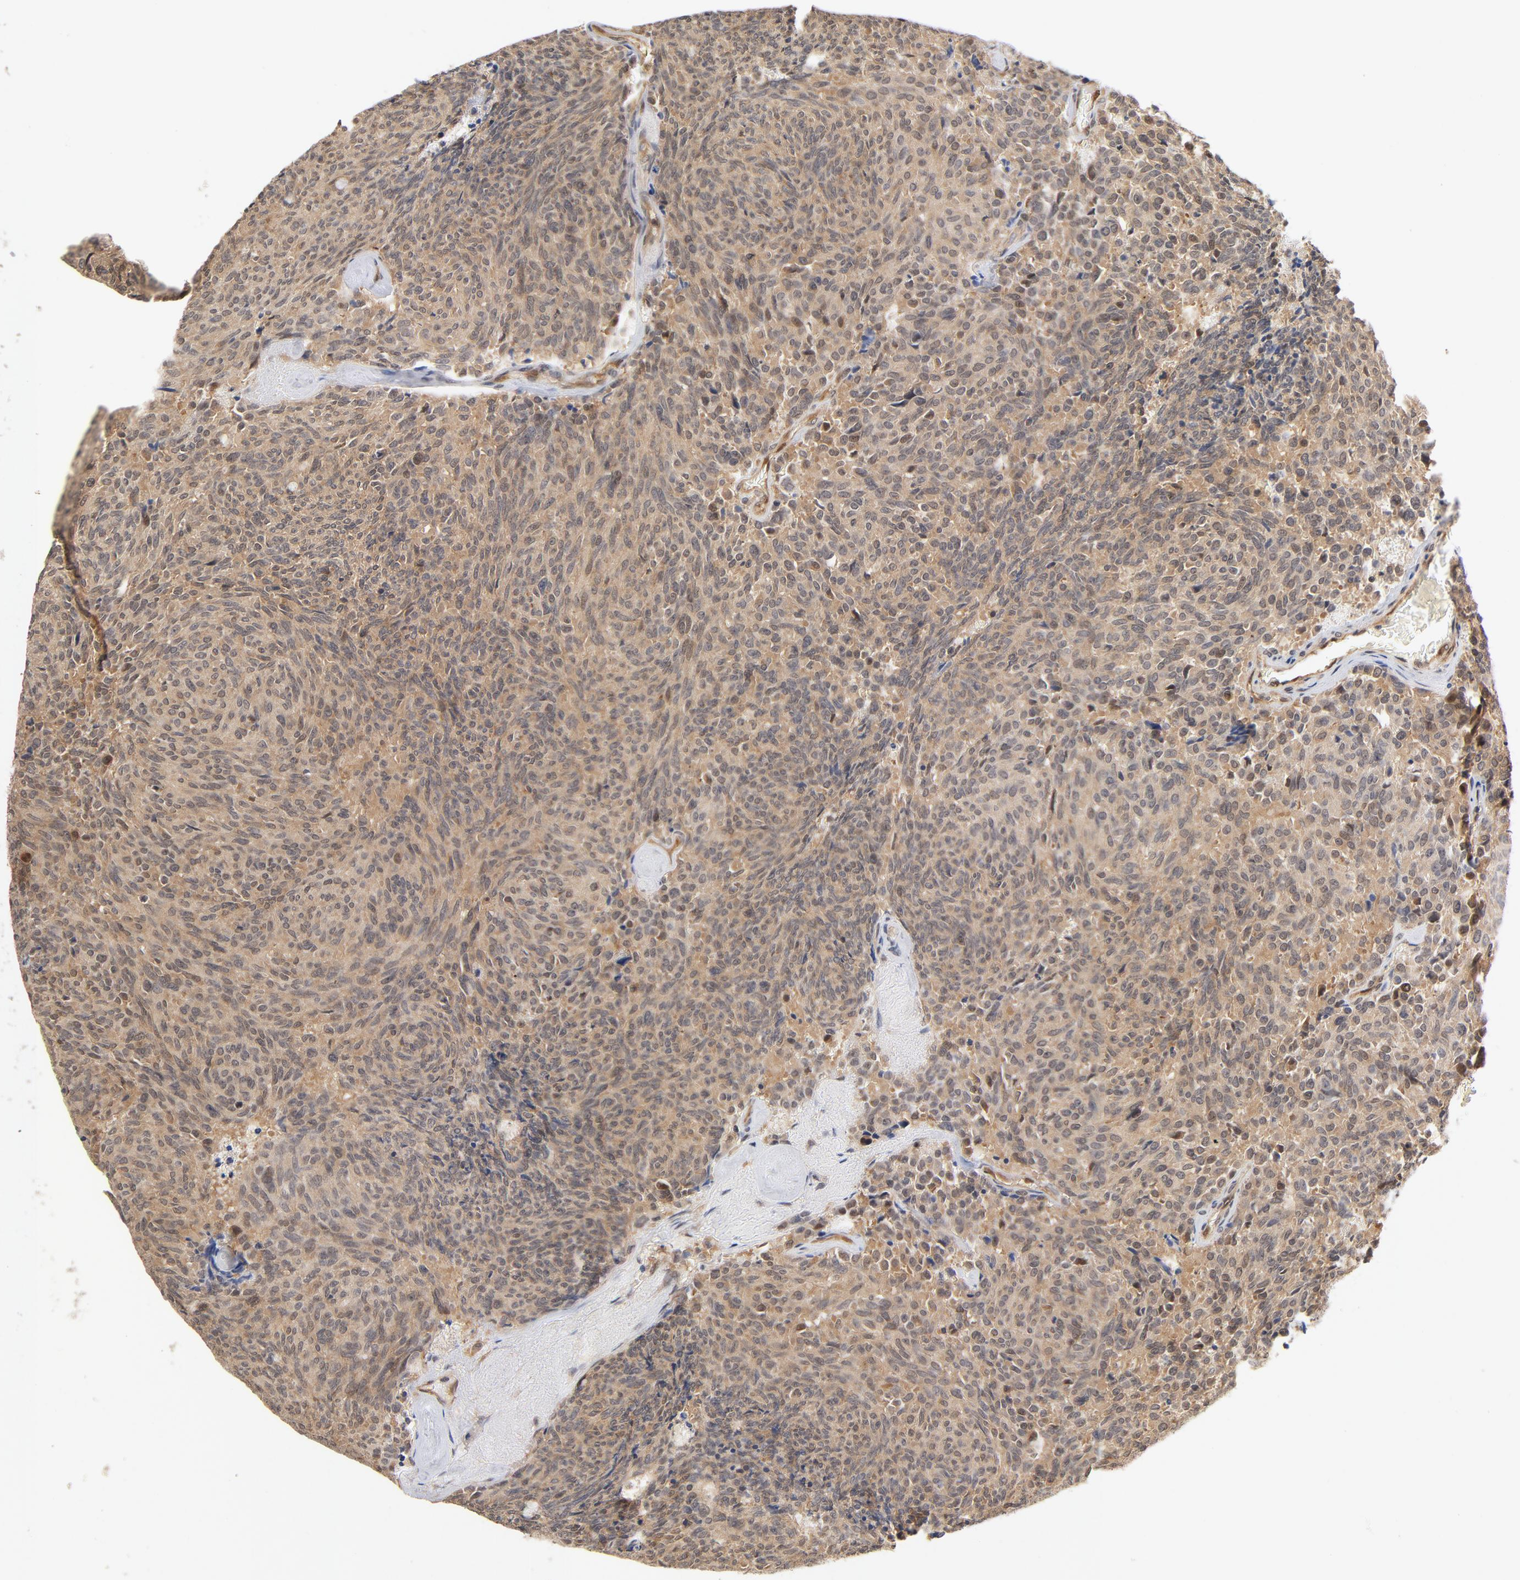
{"staining": {"intensity": "weak", "quantity": ">75%", "location": "cytoplasmic/membranous"}, "tissue": "carcinoid", "cell_type": "Tumor cells", "image_type": "cancer", "snomed": [{"axis": "morphology", "description": "Carcinoid, malignant, NOS"}, {"axis": "topography", "description": "Pancreas"}], "caption": "Tumor cells show weak cytoplasmic/membranous expression in about >75% of cells in carcinoid.", "gene": "CDC37", "patient": {"sex": "female", "age": 54}}